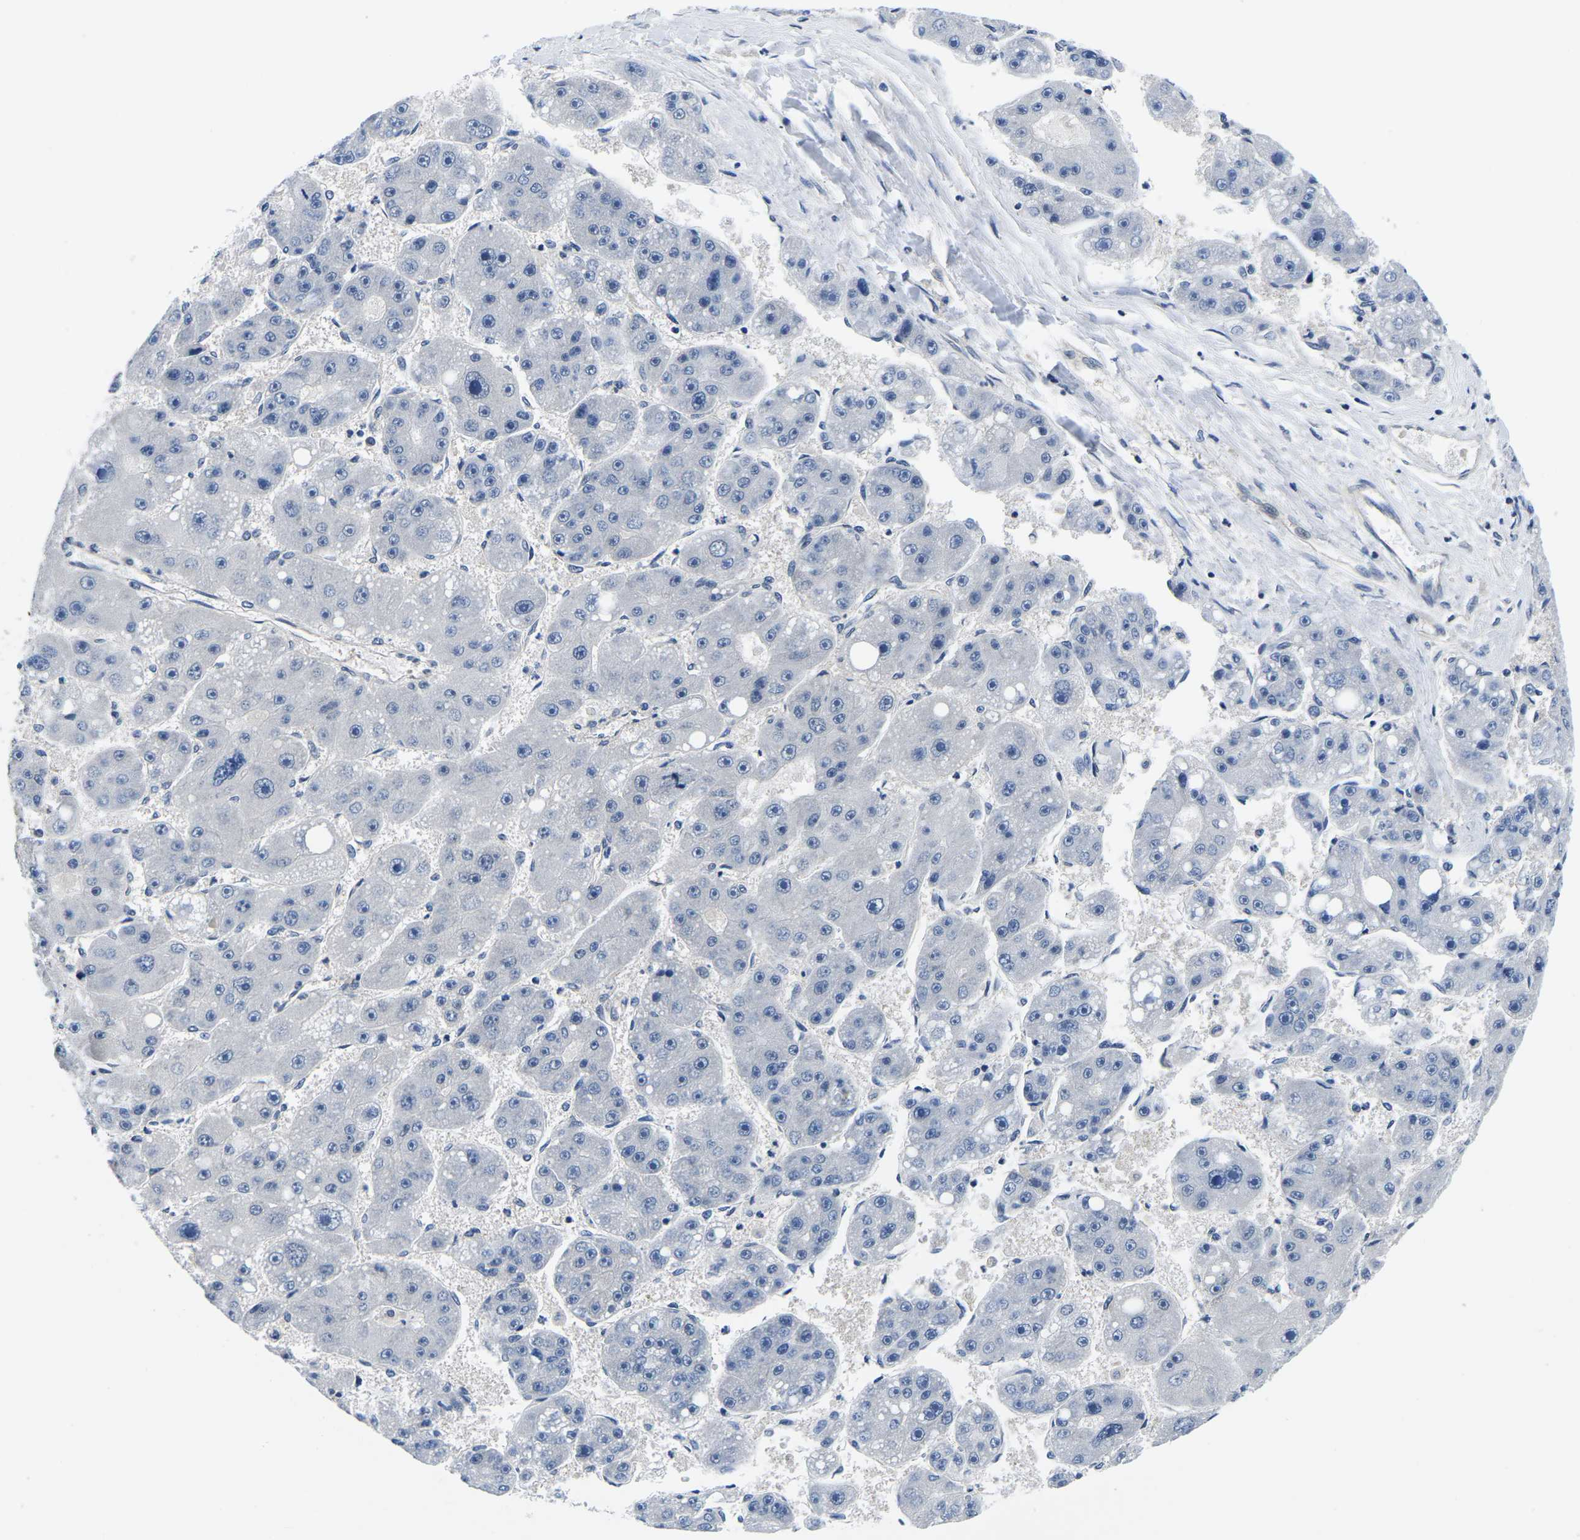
{"staining": {"intensity": "negative", "quantity": "none", "location": "none"}, "tissue": "liver cancer", "cell_type": "Tumor cells", "image_type": "cancer", "snomed": [{"axis": "morphology", "description": "Carcinoma, Hepatocellular, NOS"}, {"axis": "topography", "description": "Liver"}], "caption": "This is a photomicrograph of IHC staining of liver cancer, which shows no staining in tumor cells.", "gene": "GSK3B", "patient": {"sex": "female", "age": 61}}